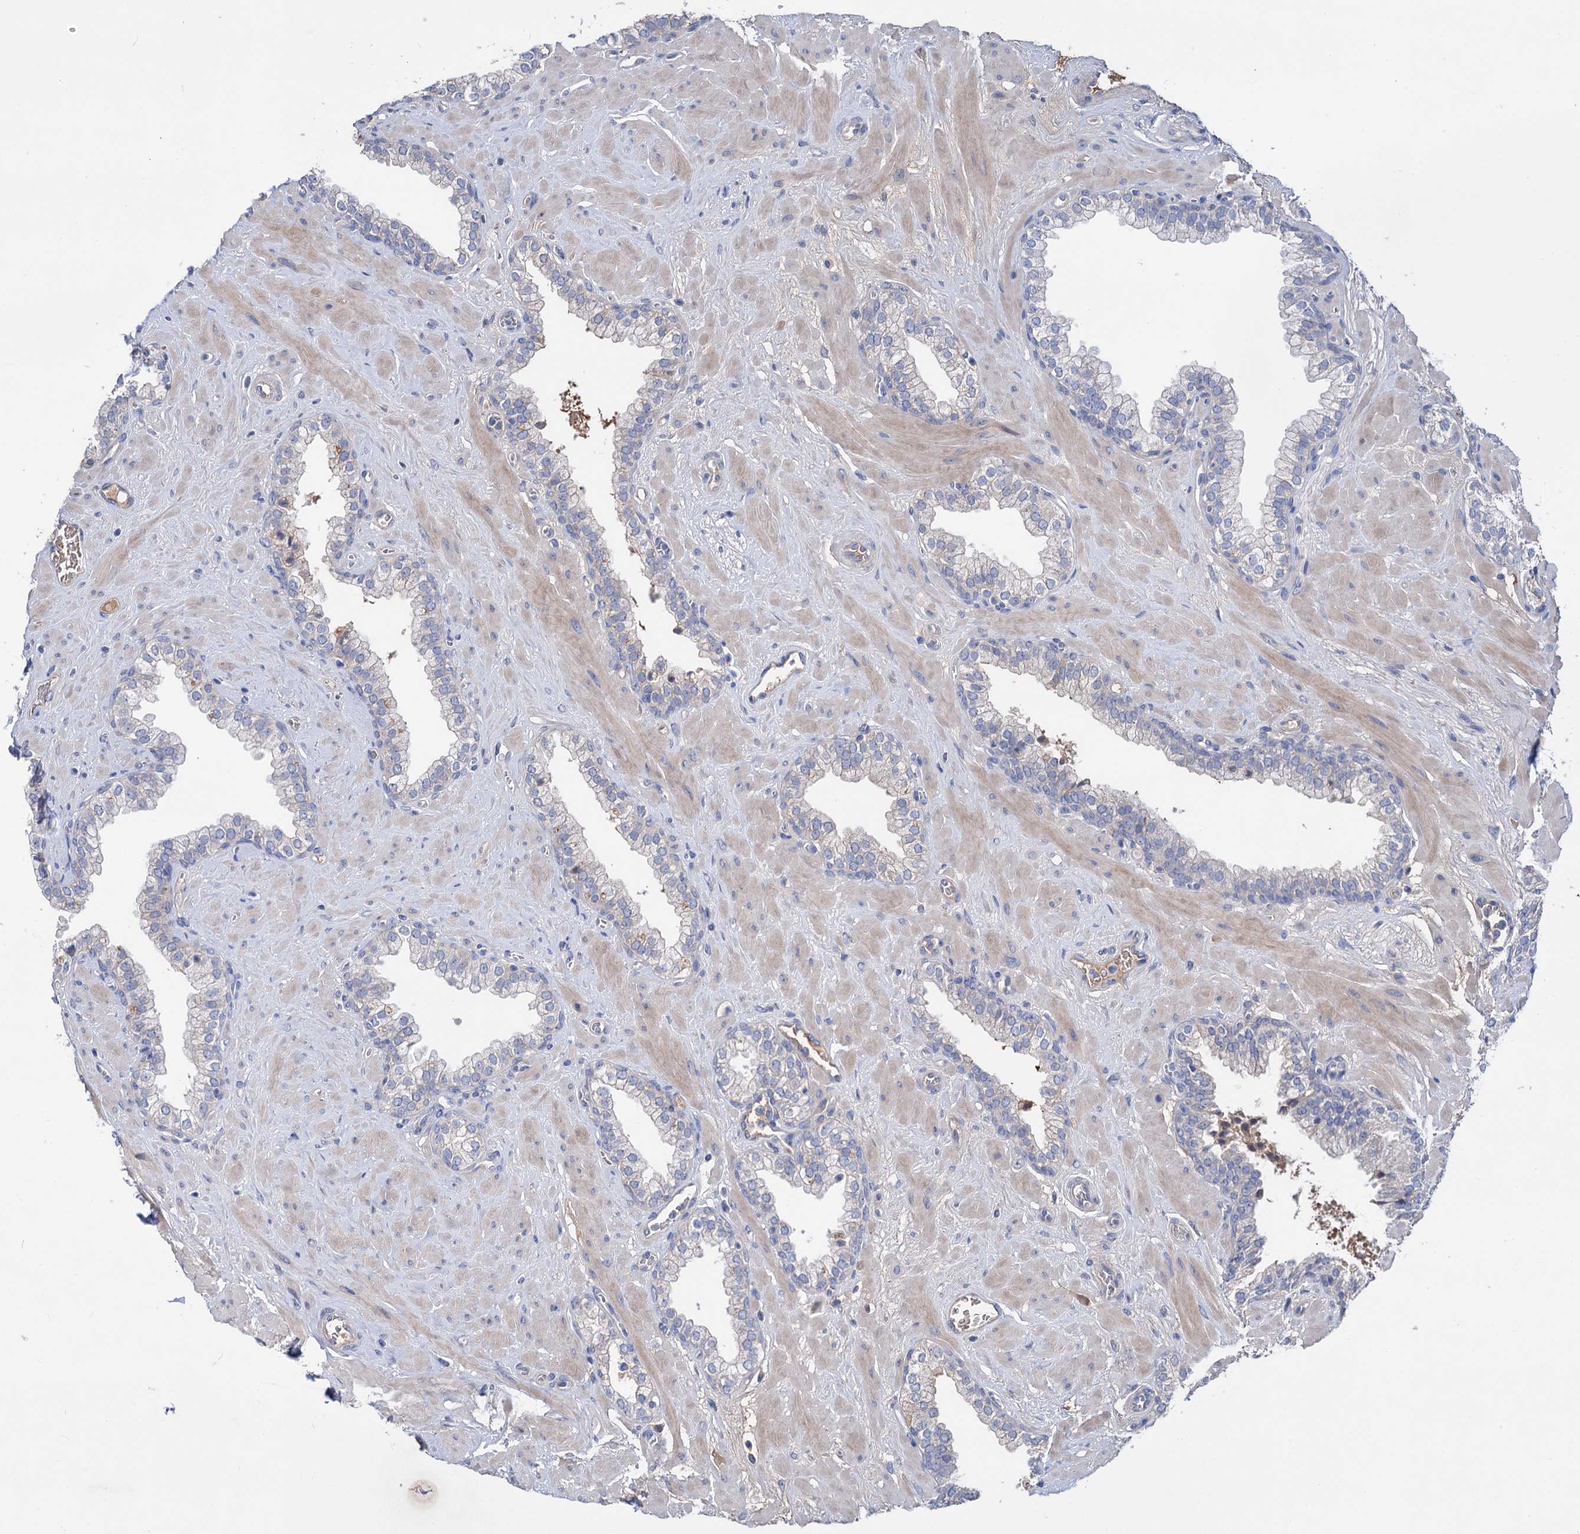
{"staining": {"intensity": "negative", "quantity": "none", "location": "none"}, "tissue": "prostate", "cell_type": "Glandular cells", "image_type": "normal", "snomed": [{"axis": "morphology", "description": "Normal tissue, NOS"}, {"axis": "morphology", "description": "Urothelial carcinoma, Low grade"}, {"axis": "topography", "description": "Urinary bladder"}, {"axis": "topography", "description": "Prostate"}], "caption": "An immunohistochemistry histopathology image of benign prostate is shown. There is no staining in glandular cells of prostate.", "gene": "PPP1R32", "patient": {"sex": "male", "age": 60}}